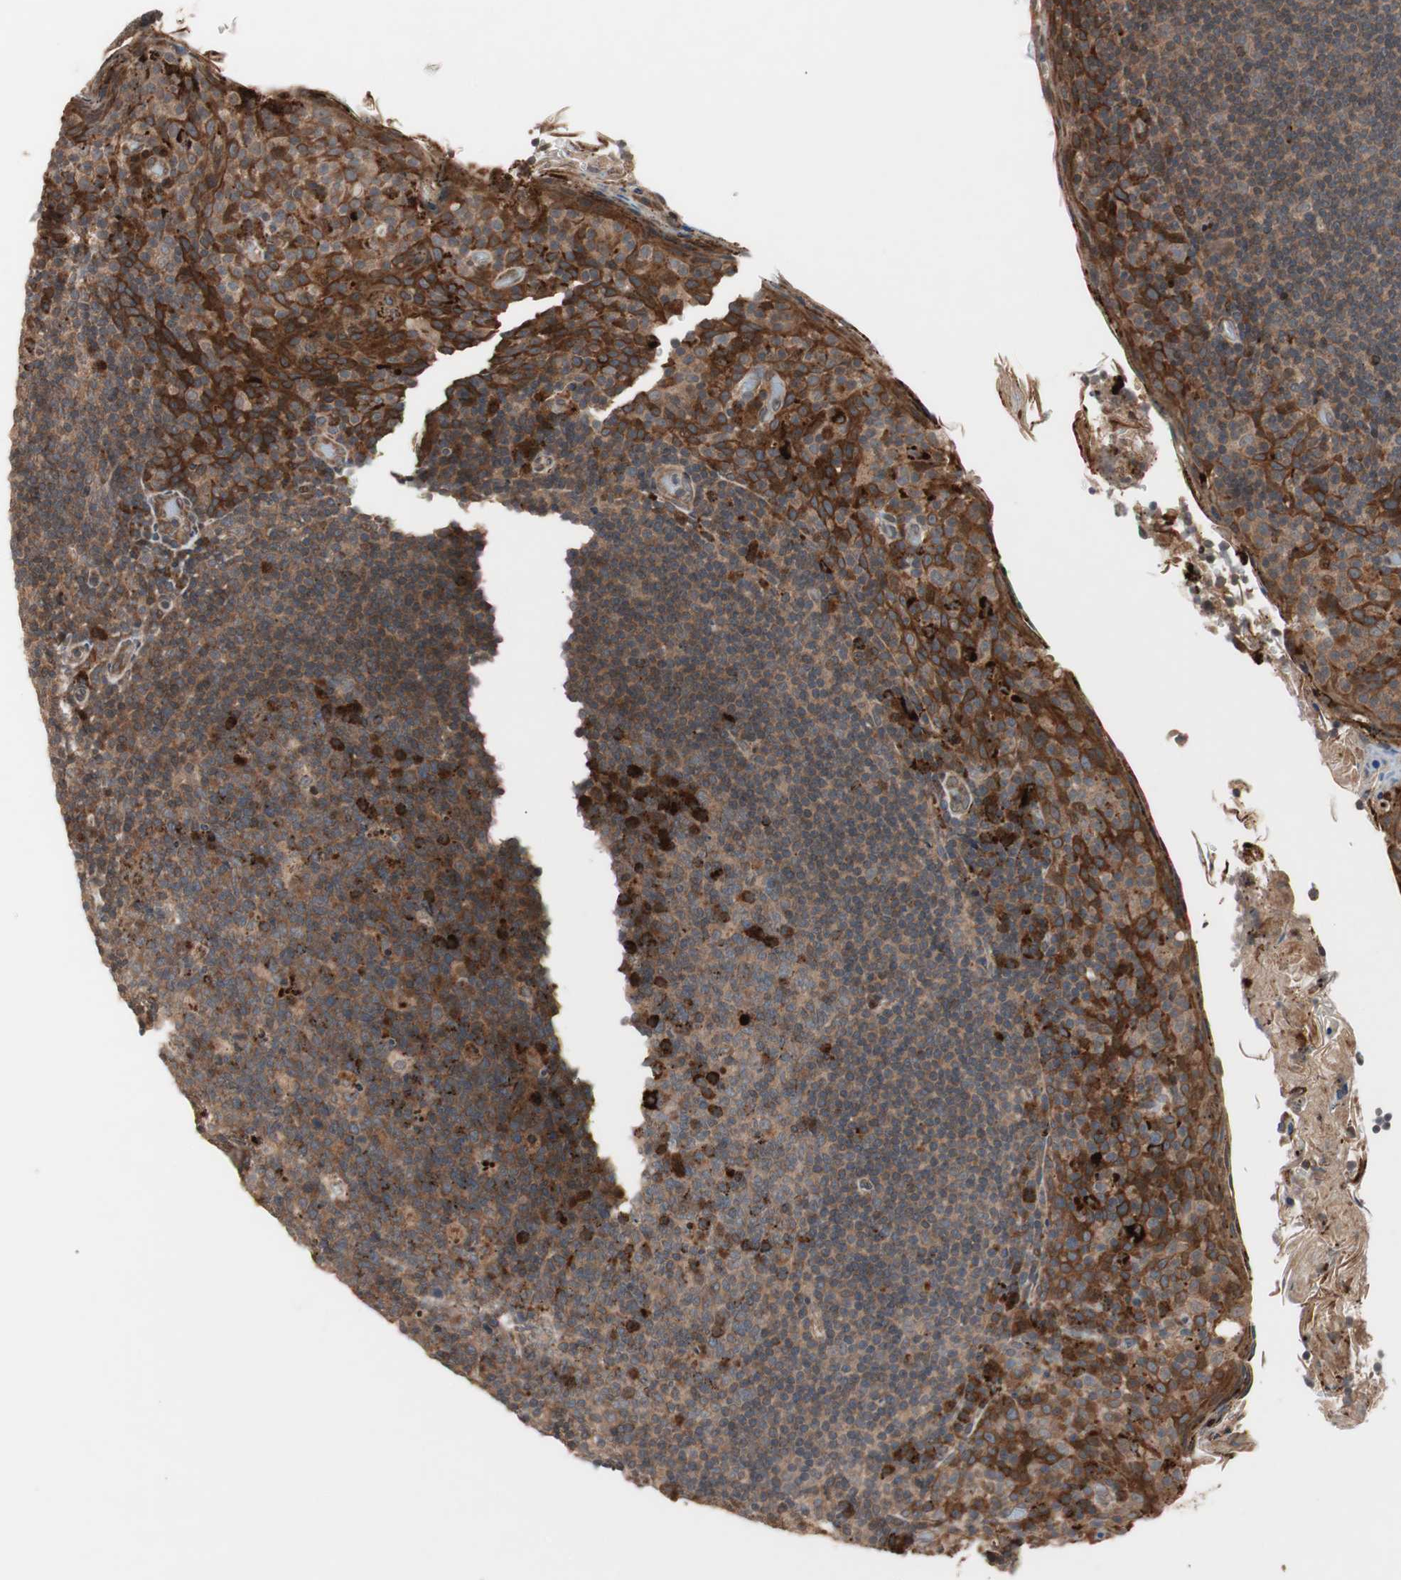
{"staining": {"intensity": "moderate", "quantity": ">75%", "location": "cytoplasmic/membranous"}, "tissue": "tonsil", "cell_type": "Germinal center cells", "image_type": "normal", "snomed": [{"axis": "morphology", "description": "Normal tissue, NOS"}, {"axis": "topography", "description": "Tonsil"}], "caption": "The histopathology image exhibits immunohistochemical staining of benign tonsil. There is moderate cytoplasmic/membranous staining is identified in about >75% of germinal center cells.", "gene": "NF2", "patient": {"sex": "male", "age": 17}}